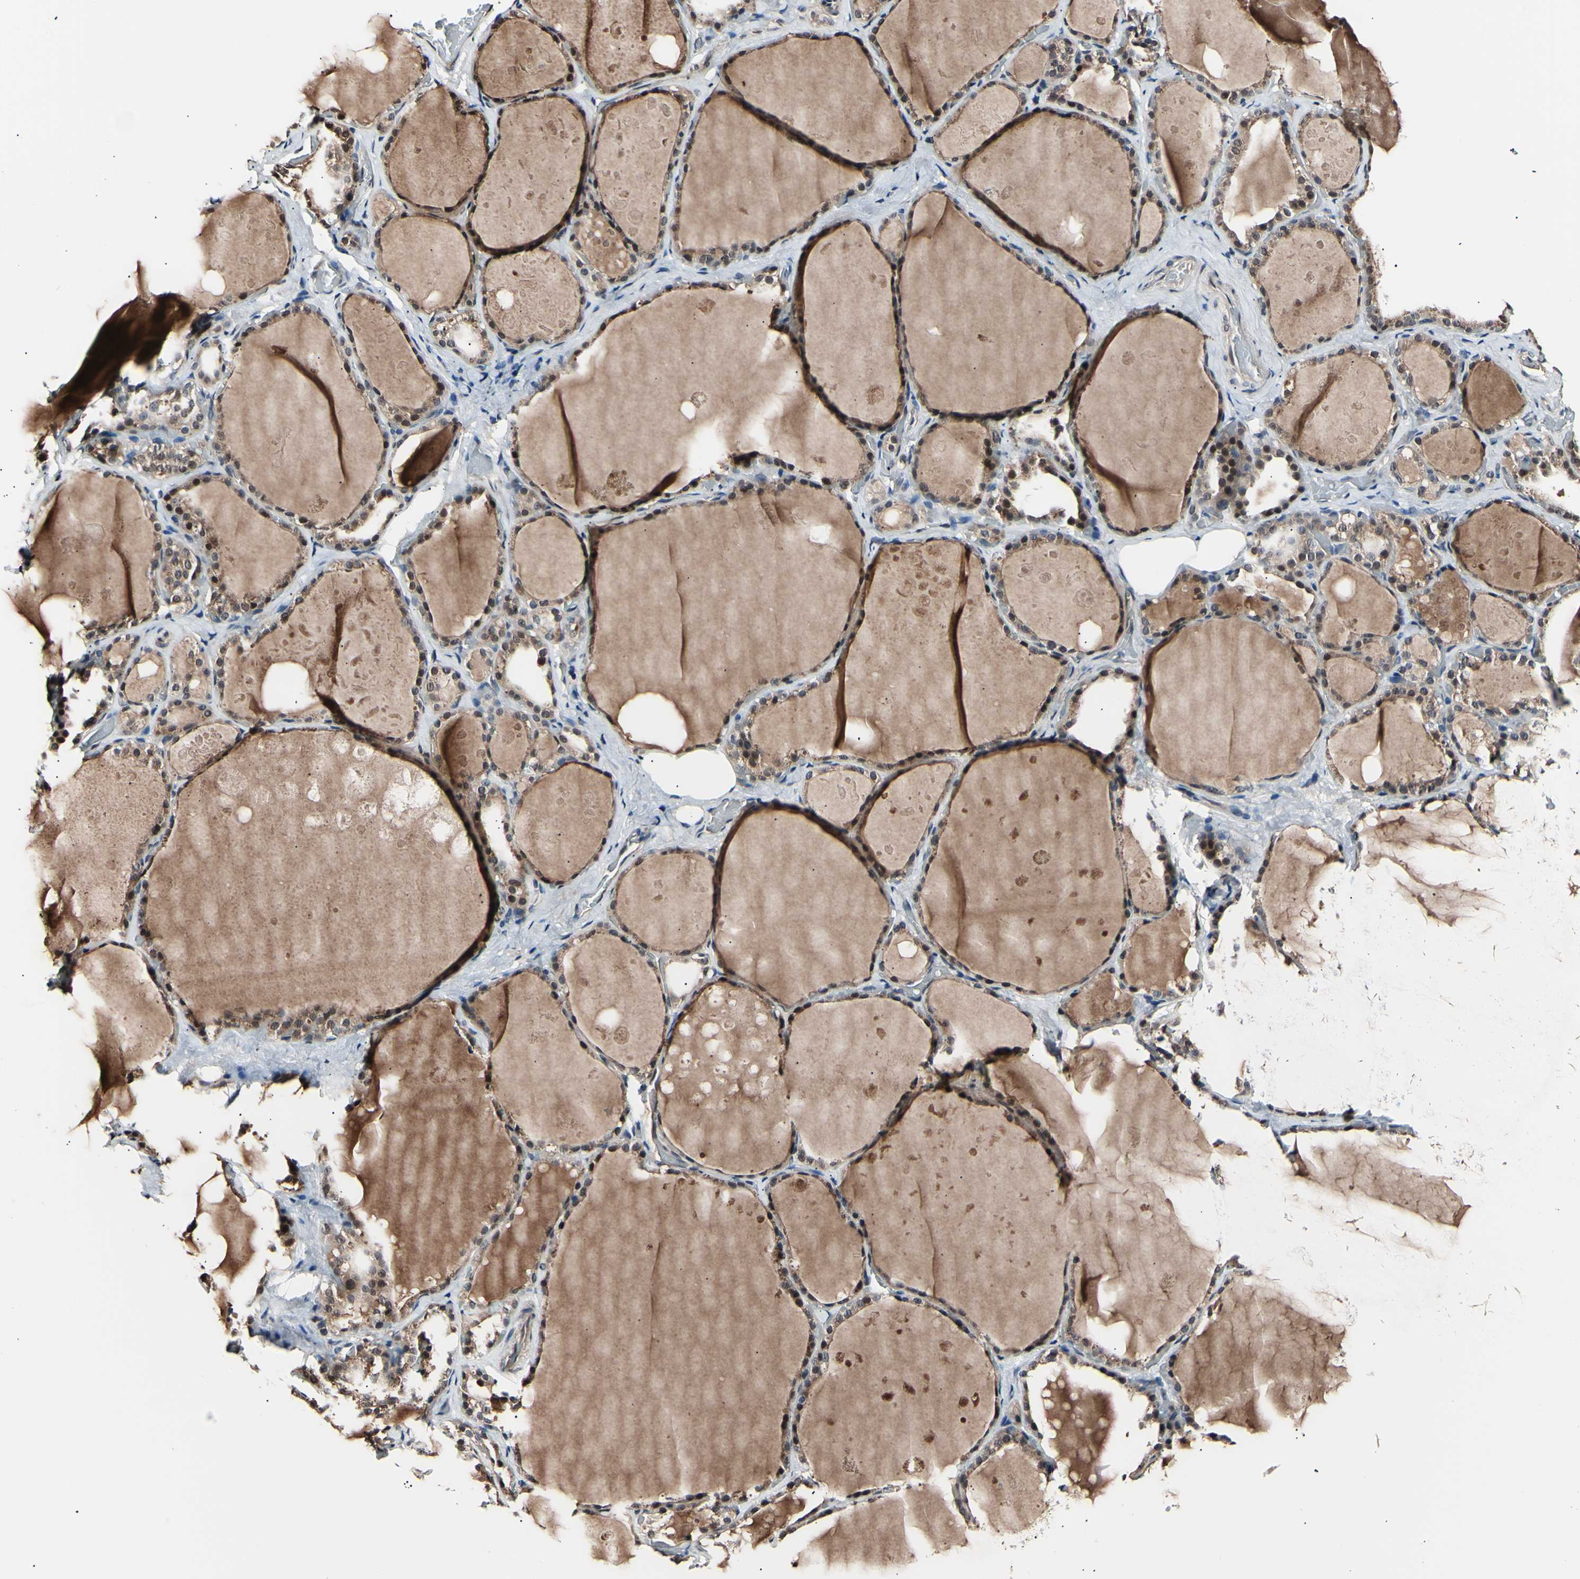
{"staining": {"intensity": "moderate", "quantity": ">75%", "location": "cytoplasmic/membranous,nuclear"}, "tissue": "thyroid gland", "cell_type": "Glandular cells", "image_type": "normal", "snomed": [{"axis": "morphology", "description": "Normal tissue, NOS"}, {"axis": "topography", "description": "Thyroid gland"}], "caption": "Protein analysis of normal thyroid gland reveals moderate cytoplasmic/membranous,nuclear staining in approximately >75% of glandular cells.", "gene": "AK1", "patient": {"sex": "male", "age": 61}}